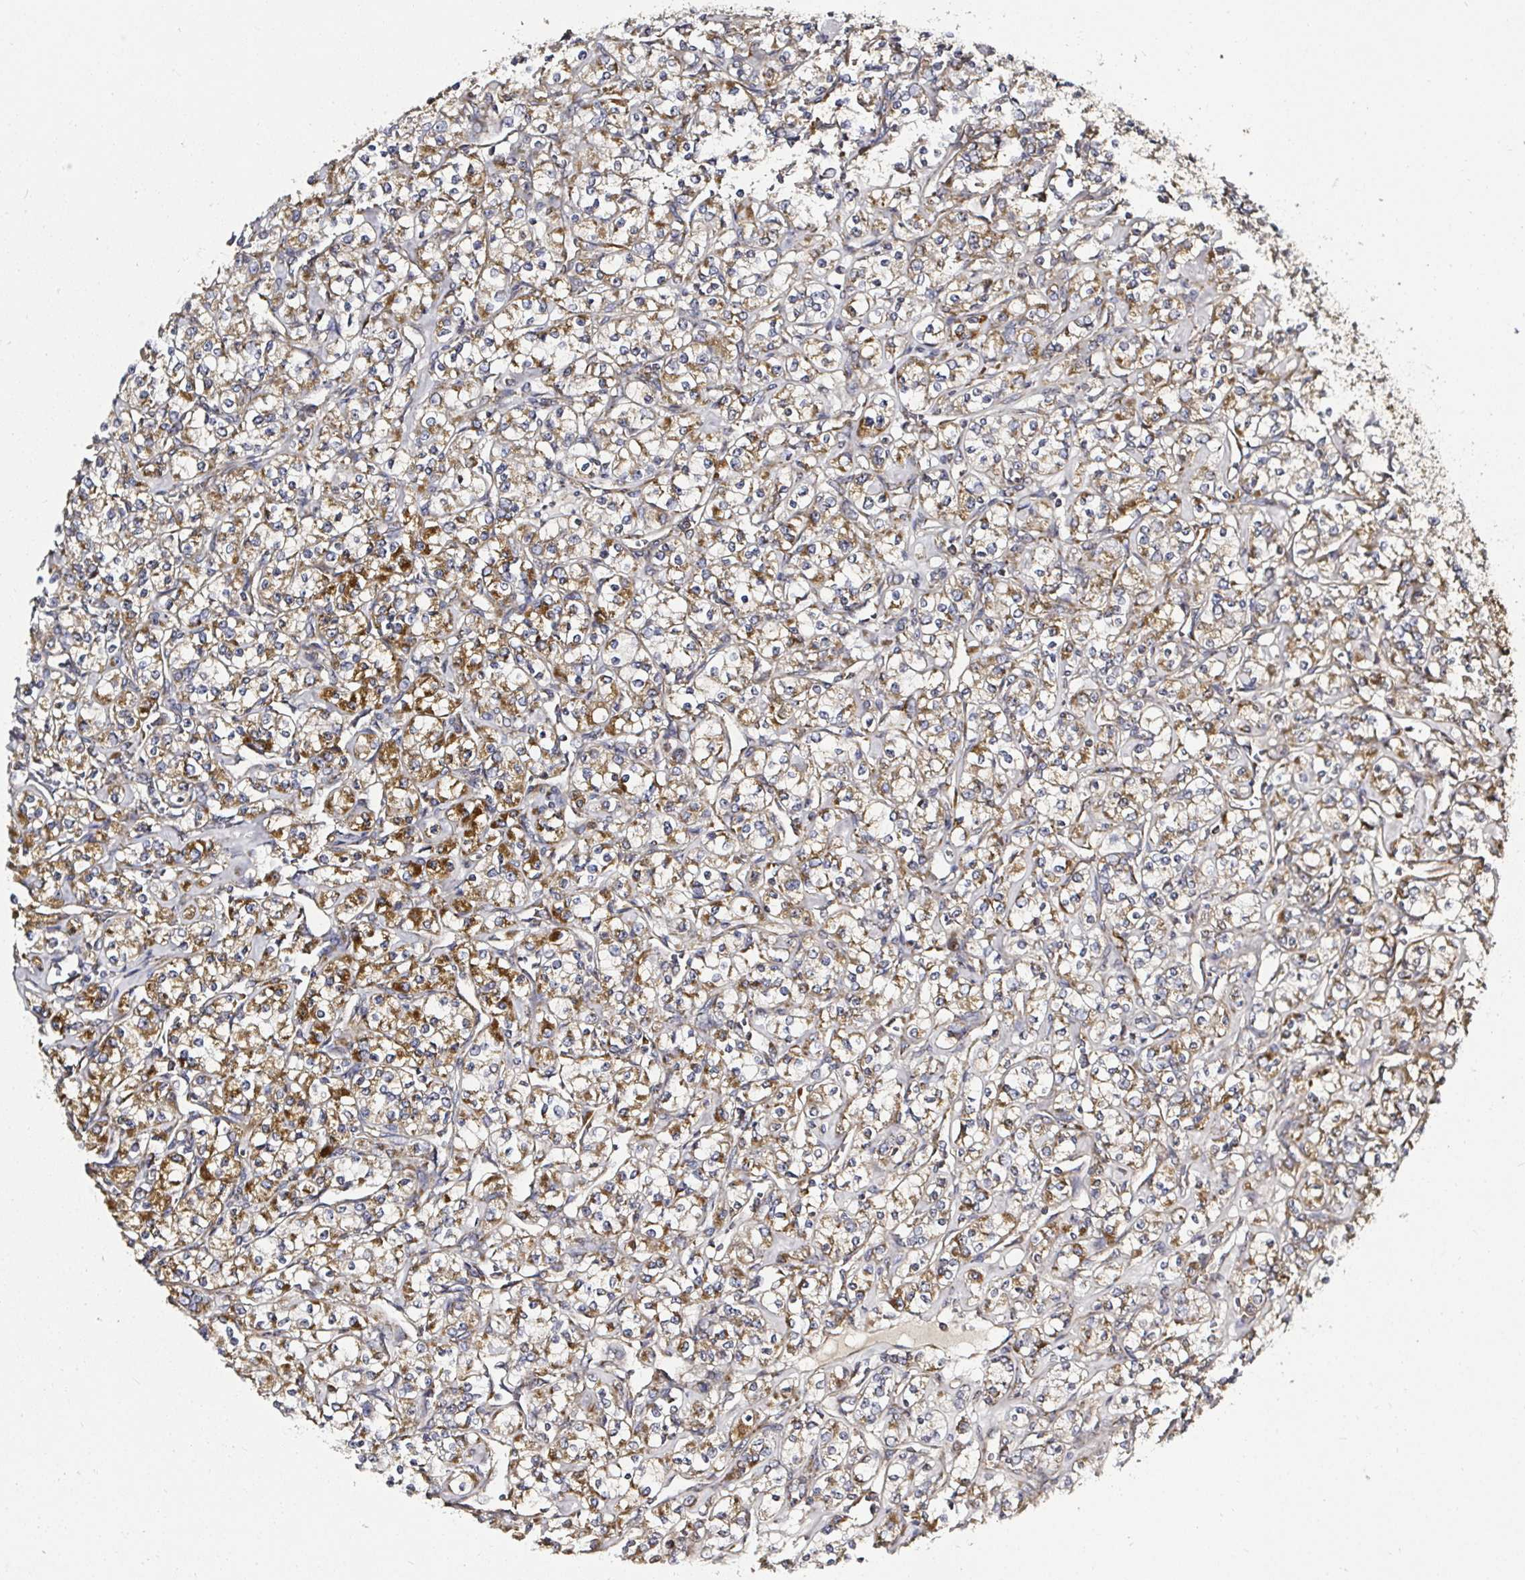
{"staining": {"intensity": "moderate", "quantity": ">75%", "location": "cytoplasmic/membranous"}, "tissue": "renal cancer", "cell_type": "Tumor cells", "image_type": "cancer", "snomed": [{"axis": "morphology", "description": "Adenocarcinoma, NOS"}, {"axis": "topography", "description": "Kidney"}], "caption": "Immunohistochemical staining of human renal cancer (adenocarcinoma) exhibits medium levels of moderate cytoplasmic/membranous expression in about >75% of tumor cells.", "gene": "ATAD3B", "patient": {"sex": "male", "age": 77}}